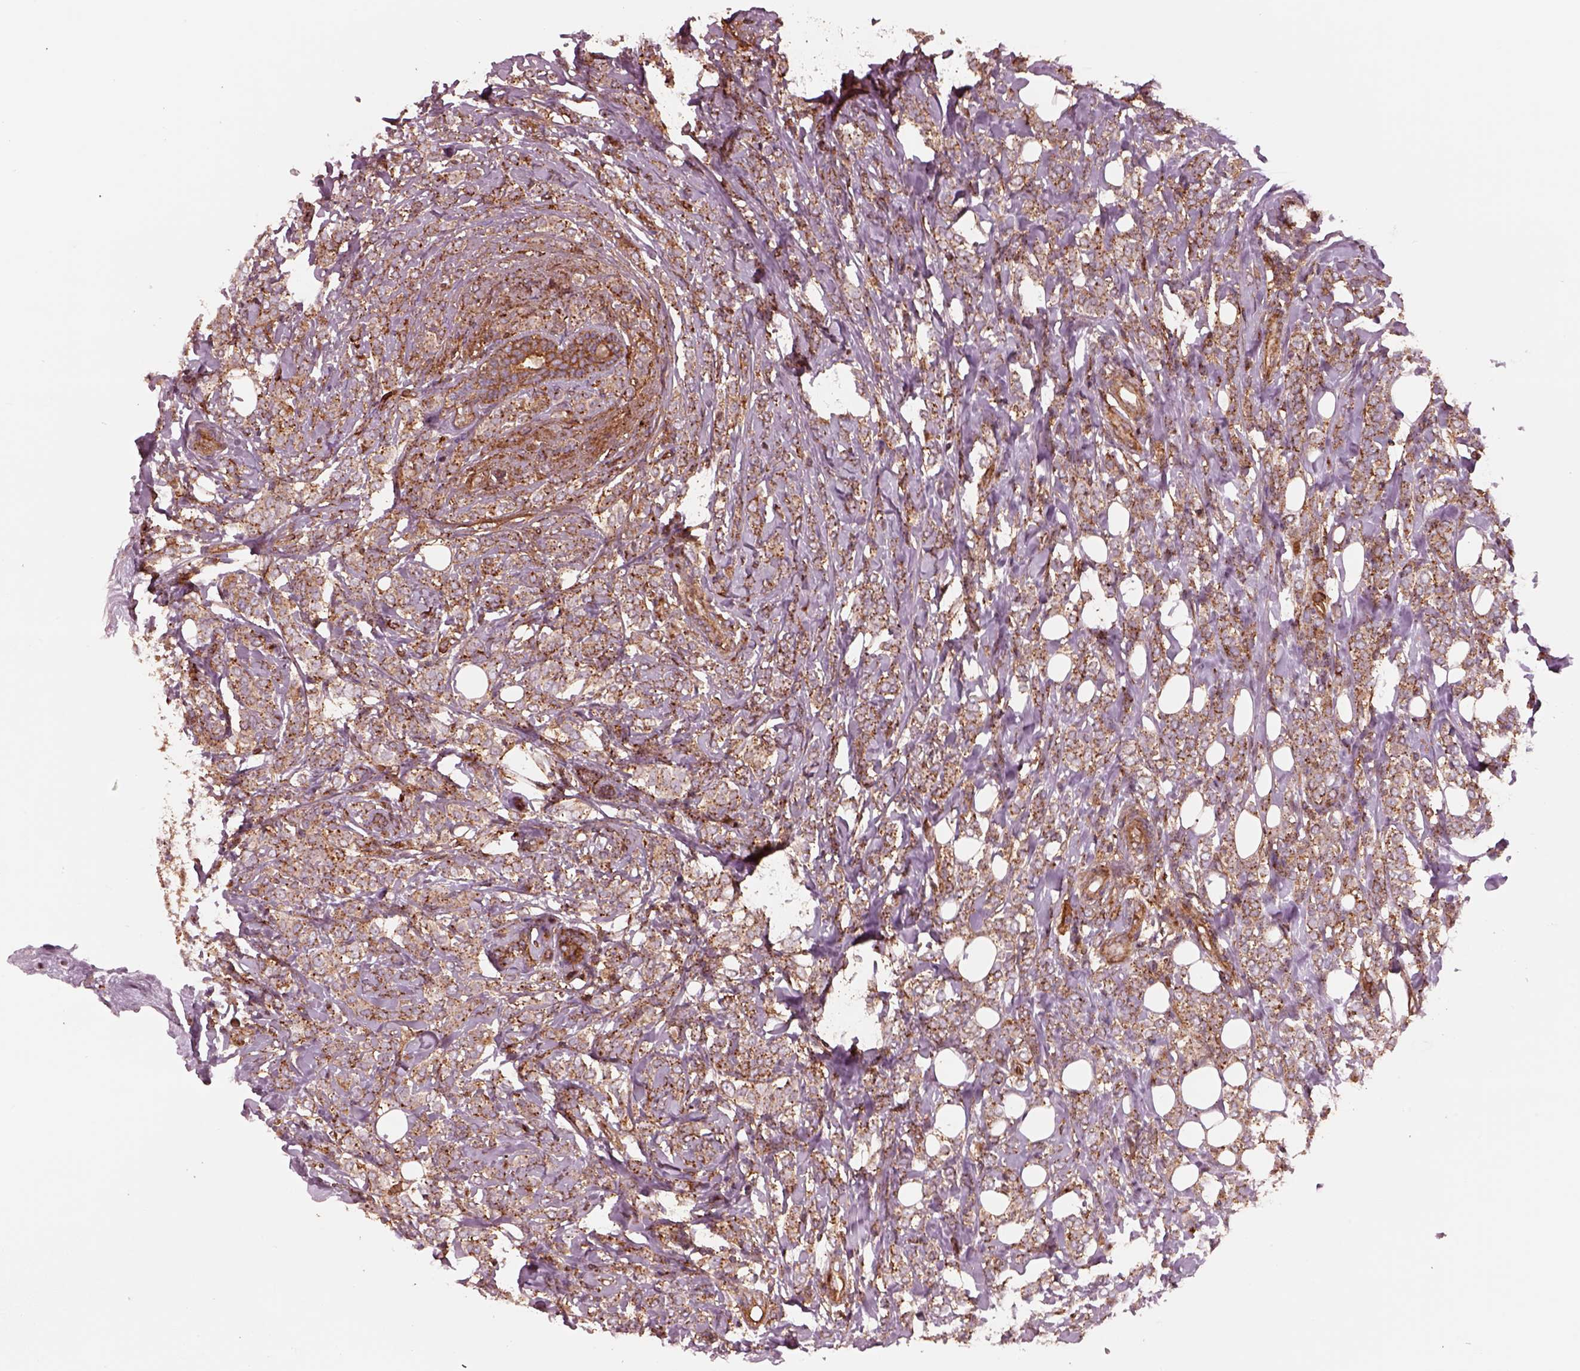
{"staining": {"intensity": "moderate", "quantity": "25%-75%", "location": "cytoplasmic/membranous"}, "tissue": "breast cancer", "cell_type": "Tumor cells", "image_type": "cancer", "snomed": [{"axis": "morphology", "description": "Lobular carcinoma"}, {"axis": "topography", "description": "Breast"}], "caption": "Breast cancer (lobular carcinoma) stained with a protein marker demonstrates moderate staining in tumor cells.", "gene": "WASHC2A", "patient": {"sex": "female", "age": 49}}